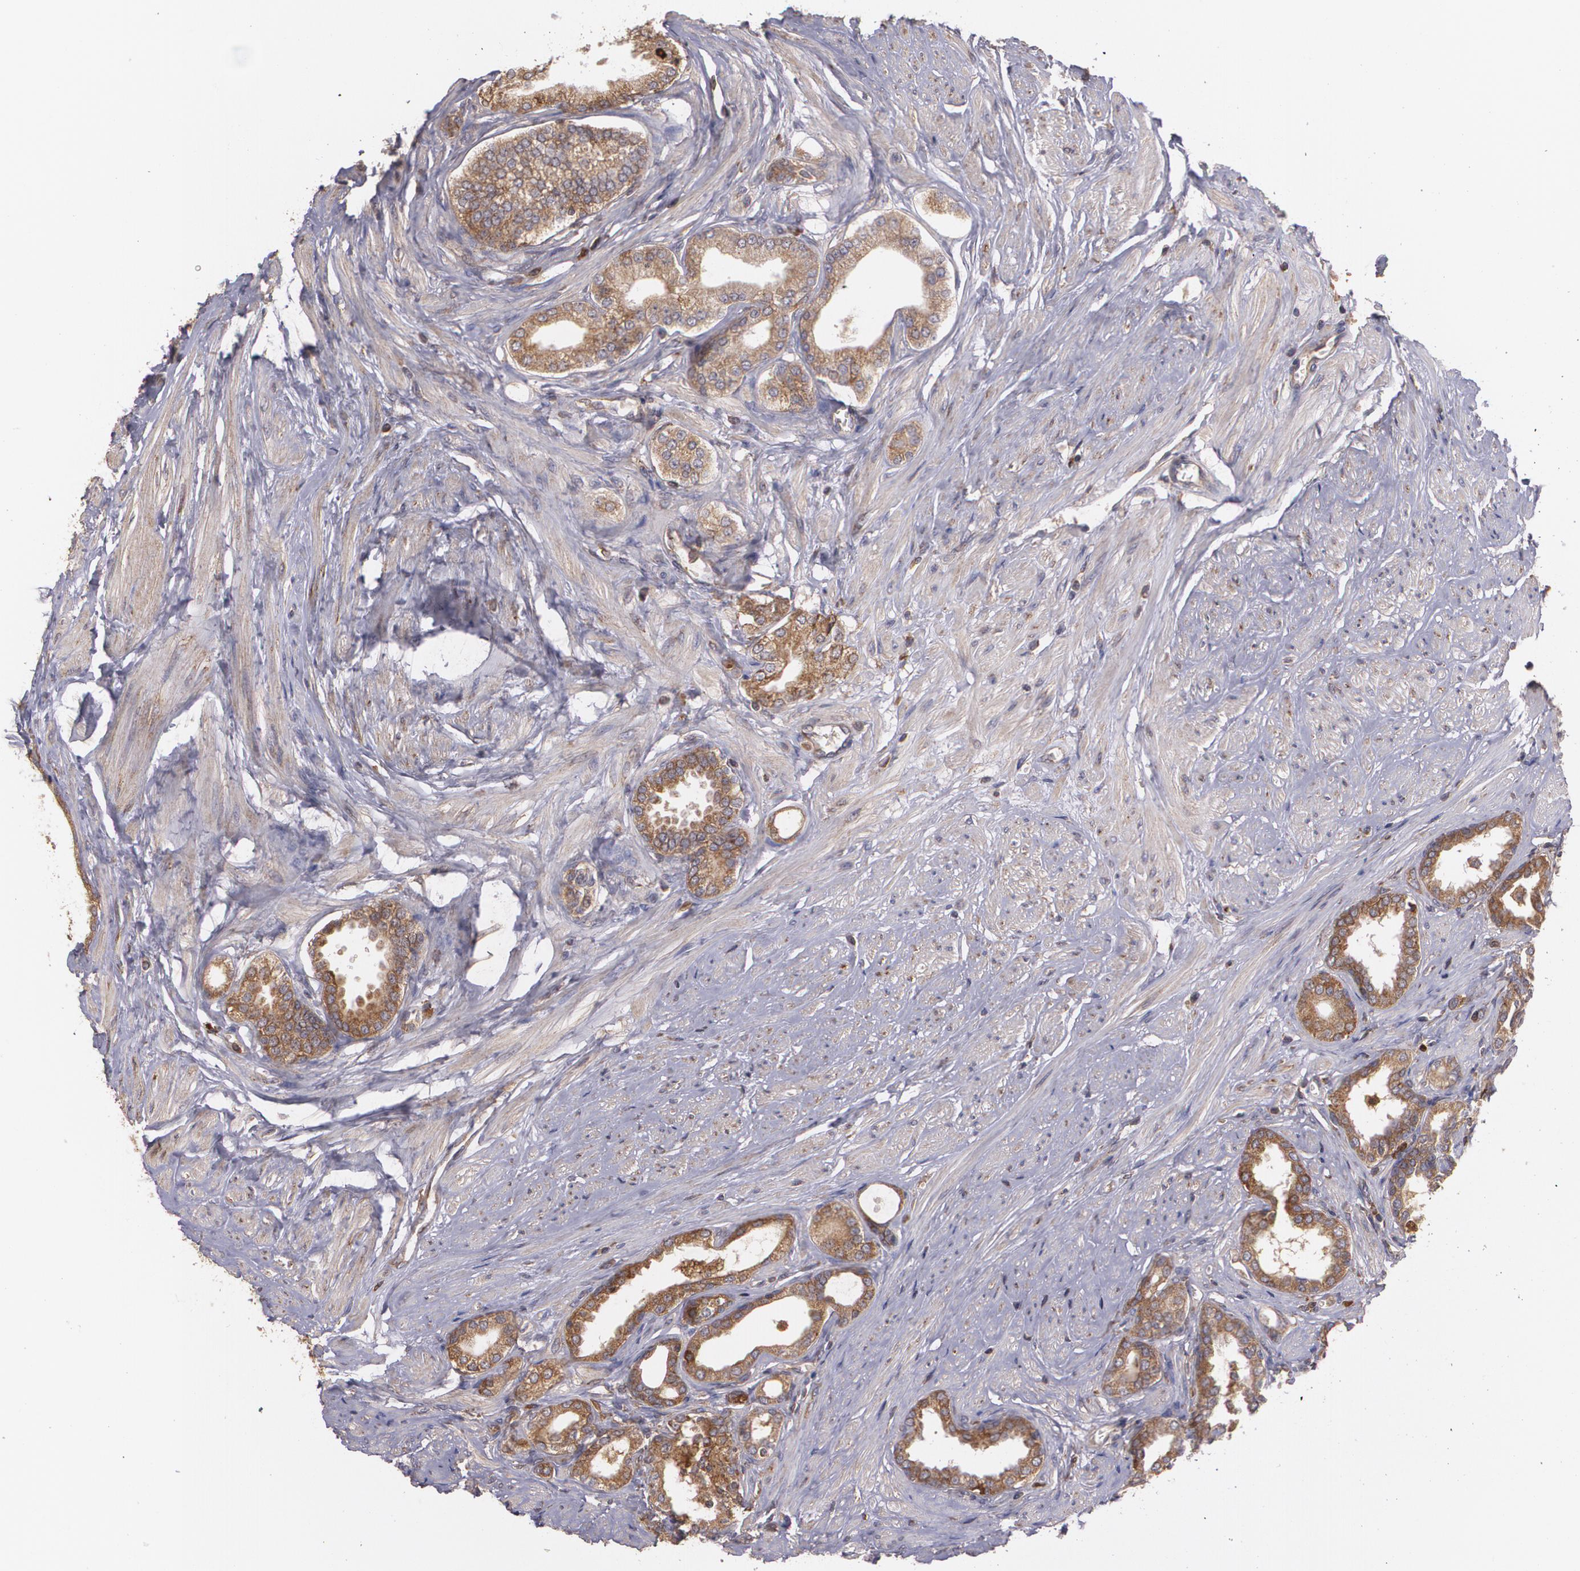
{"staining": {"intensity": "strong", "quantity": ">75%", "location": "cytoplasmic/membranous"}, "tissue": "prostate", "cell_type": "Glandular cells", "image_type": "normal", "snomed": [{"axis": "morphology", "description": "Normal tissue, NOS"}, {"axis": "topography", "description": "Prostate"}], "caption": "An image showing strong cytoplasmic/membranous positivity in about >75% of glandular cells in normal prostate, as visualized by brown immunohistochemical staining.", "gene": "ECE1", "patient": {"sex": "male", "age": 64}}